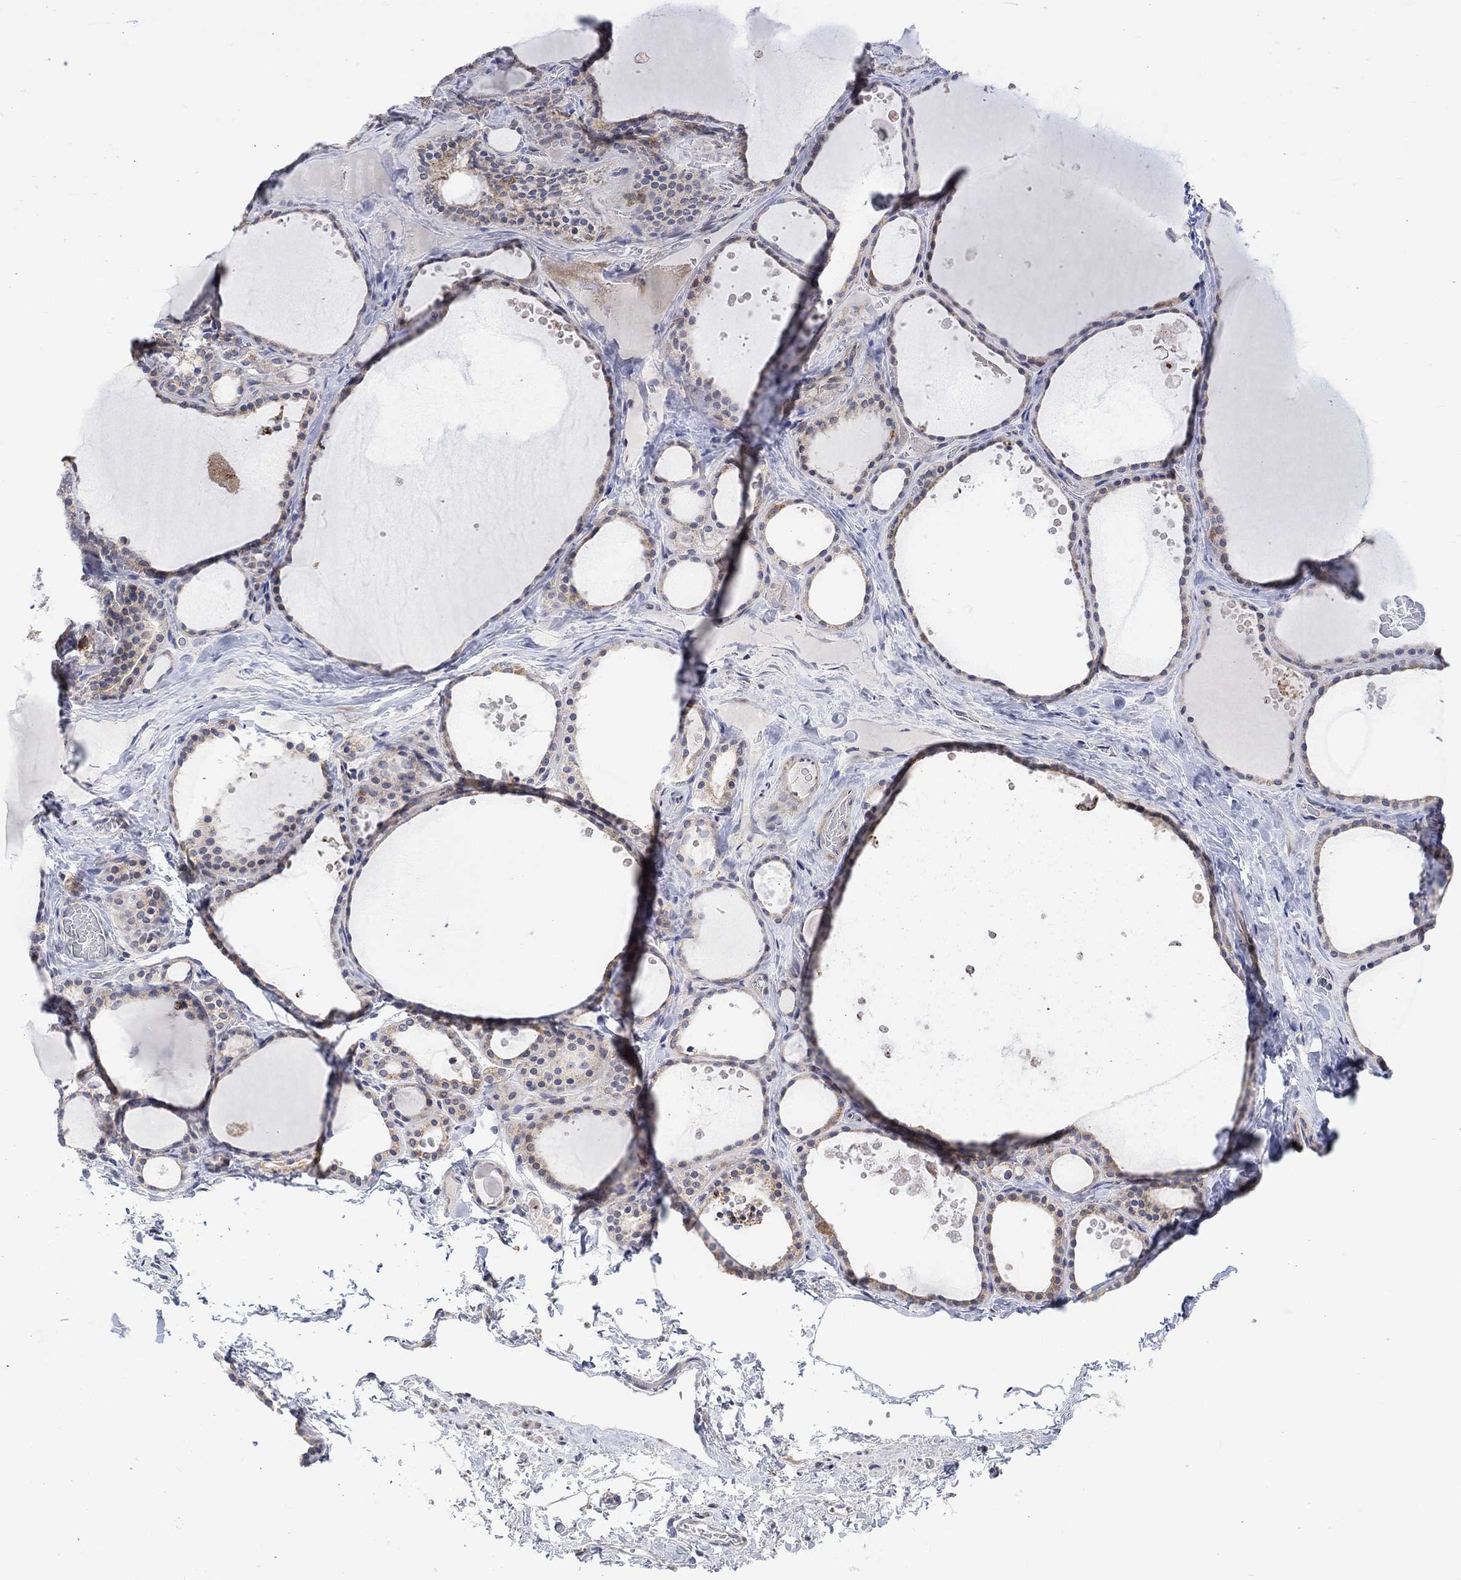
{"staining": {"intensity": "moderate", "quantity": "<25%", "location": "cytoplasmic/membranous"}, "tissue": "thyroid gland", "cell_type": "Glandular cells", "image_type": "normal", "snomed": [{"axis": "morphology", "description": "Normal tissue, NOS"}, {"axis": "topography", "description": "Thyroid gland"}], "caption": "High-magnification brightfield microscopy of normal thyroid gland stained with DAB (brown) and counterstained with hematoxylin (blue). glandular cells exhibit moderate cytoplasmic/membranous staining is seen in about<25% of cells.", "gene": "SLC48A1", "patient": {"sex": "male", "age": 63}}